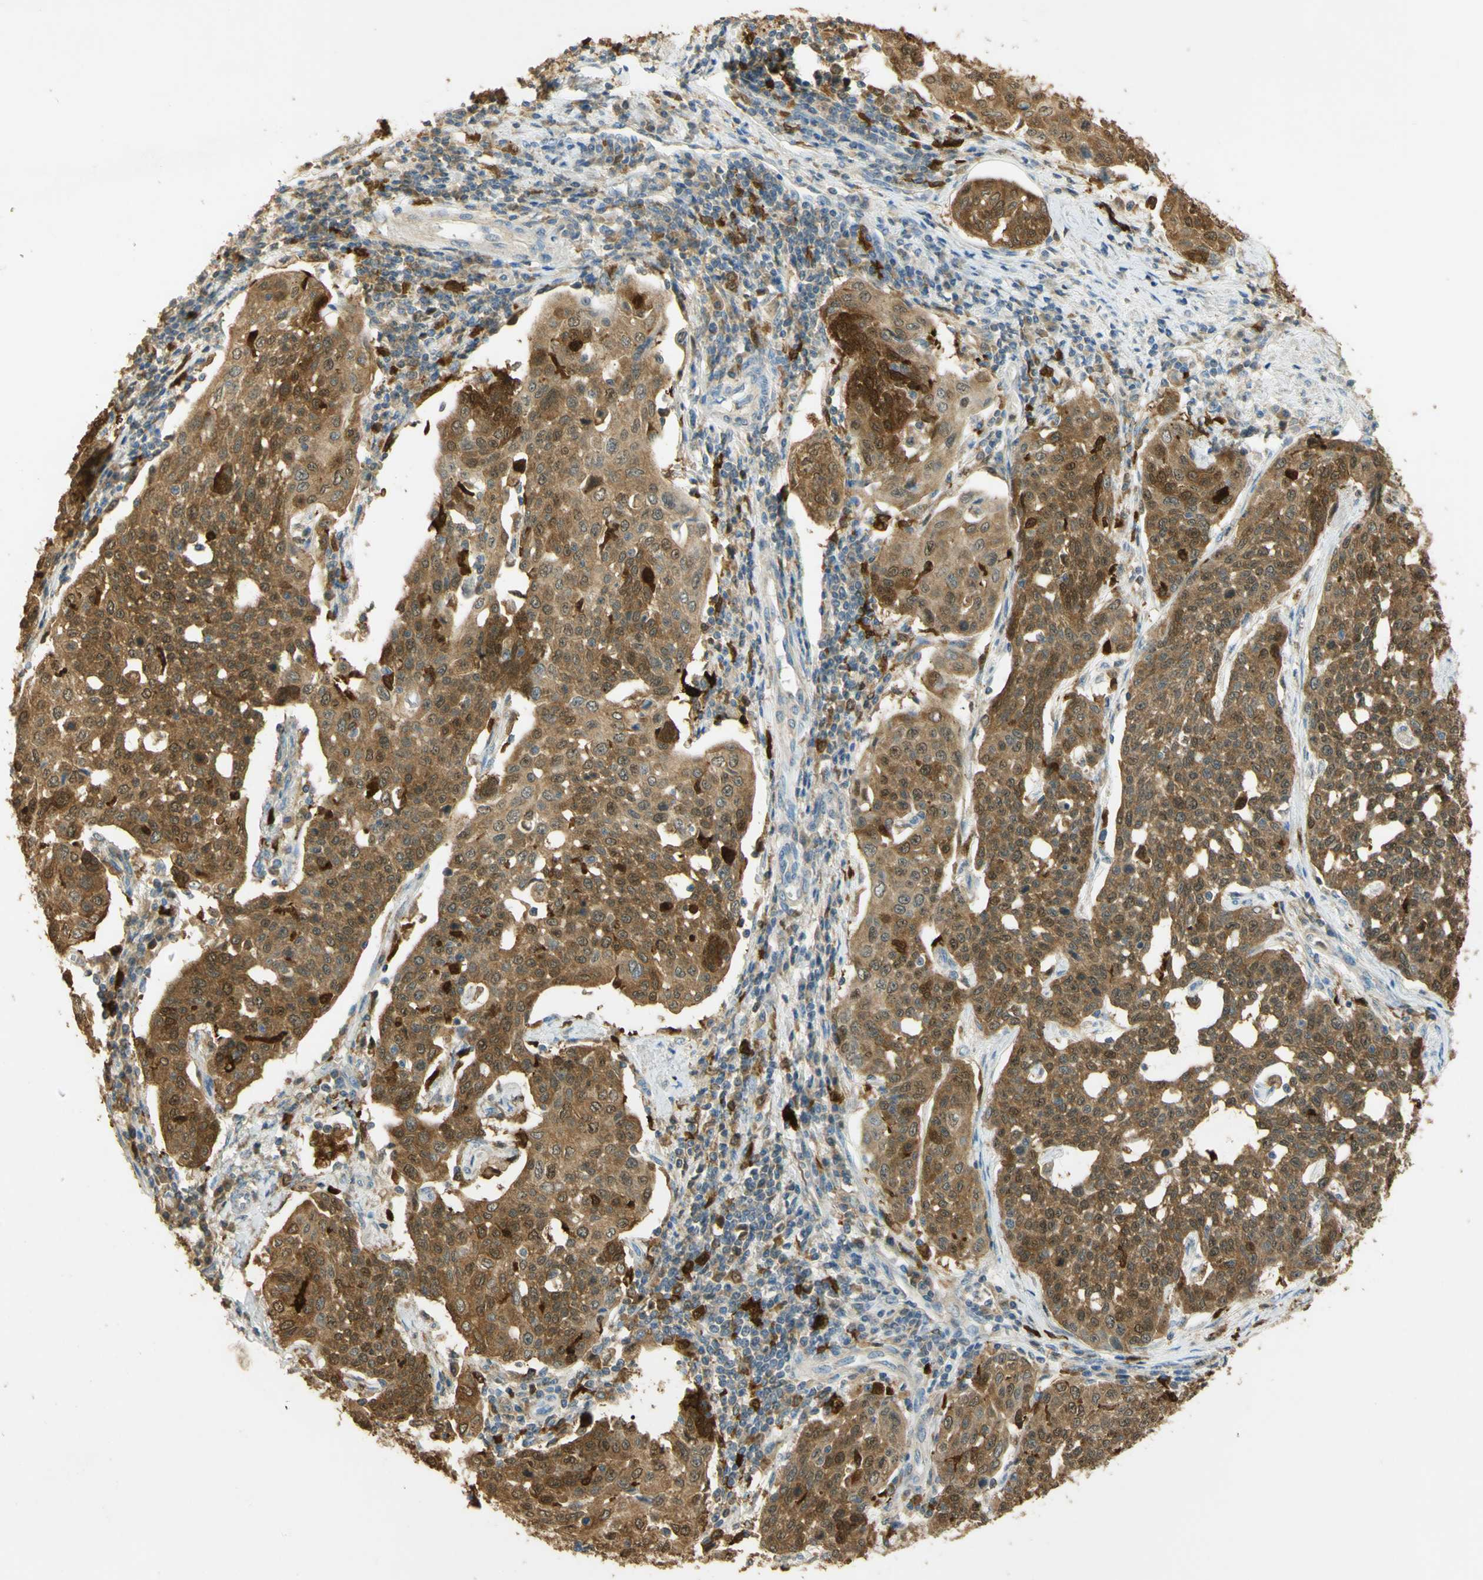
{"staining": {"intensity": "moderate", "quantity": ">75%", "location": "cytoplasmic/membranous,nuclear"}, "tissue": "cervical cancer", "cell_type": "Tumor cells", "image_type": "cancer", "snomed": [{"axis": "morphology", "description": "Squamous cell carcinoma, NOS"}, {"axis": "topography", "description": "Cervix"}], "caption": "The immunohistochemical stain labels moderate cytoplasmic/membranous and nuclear staining in tumor cells of squamous cell carcinoma (cervical) tissue.", "gene": "PAK1", "patient": {"sex": "female", "age": 34}}